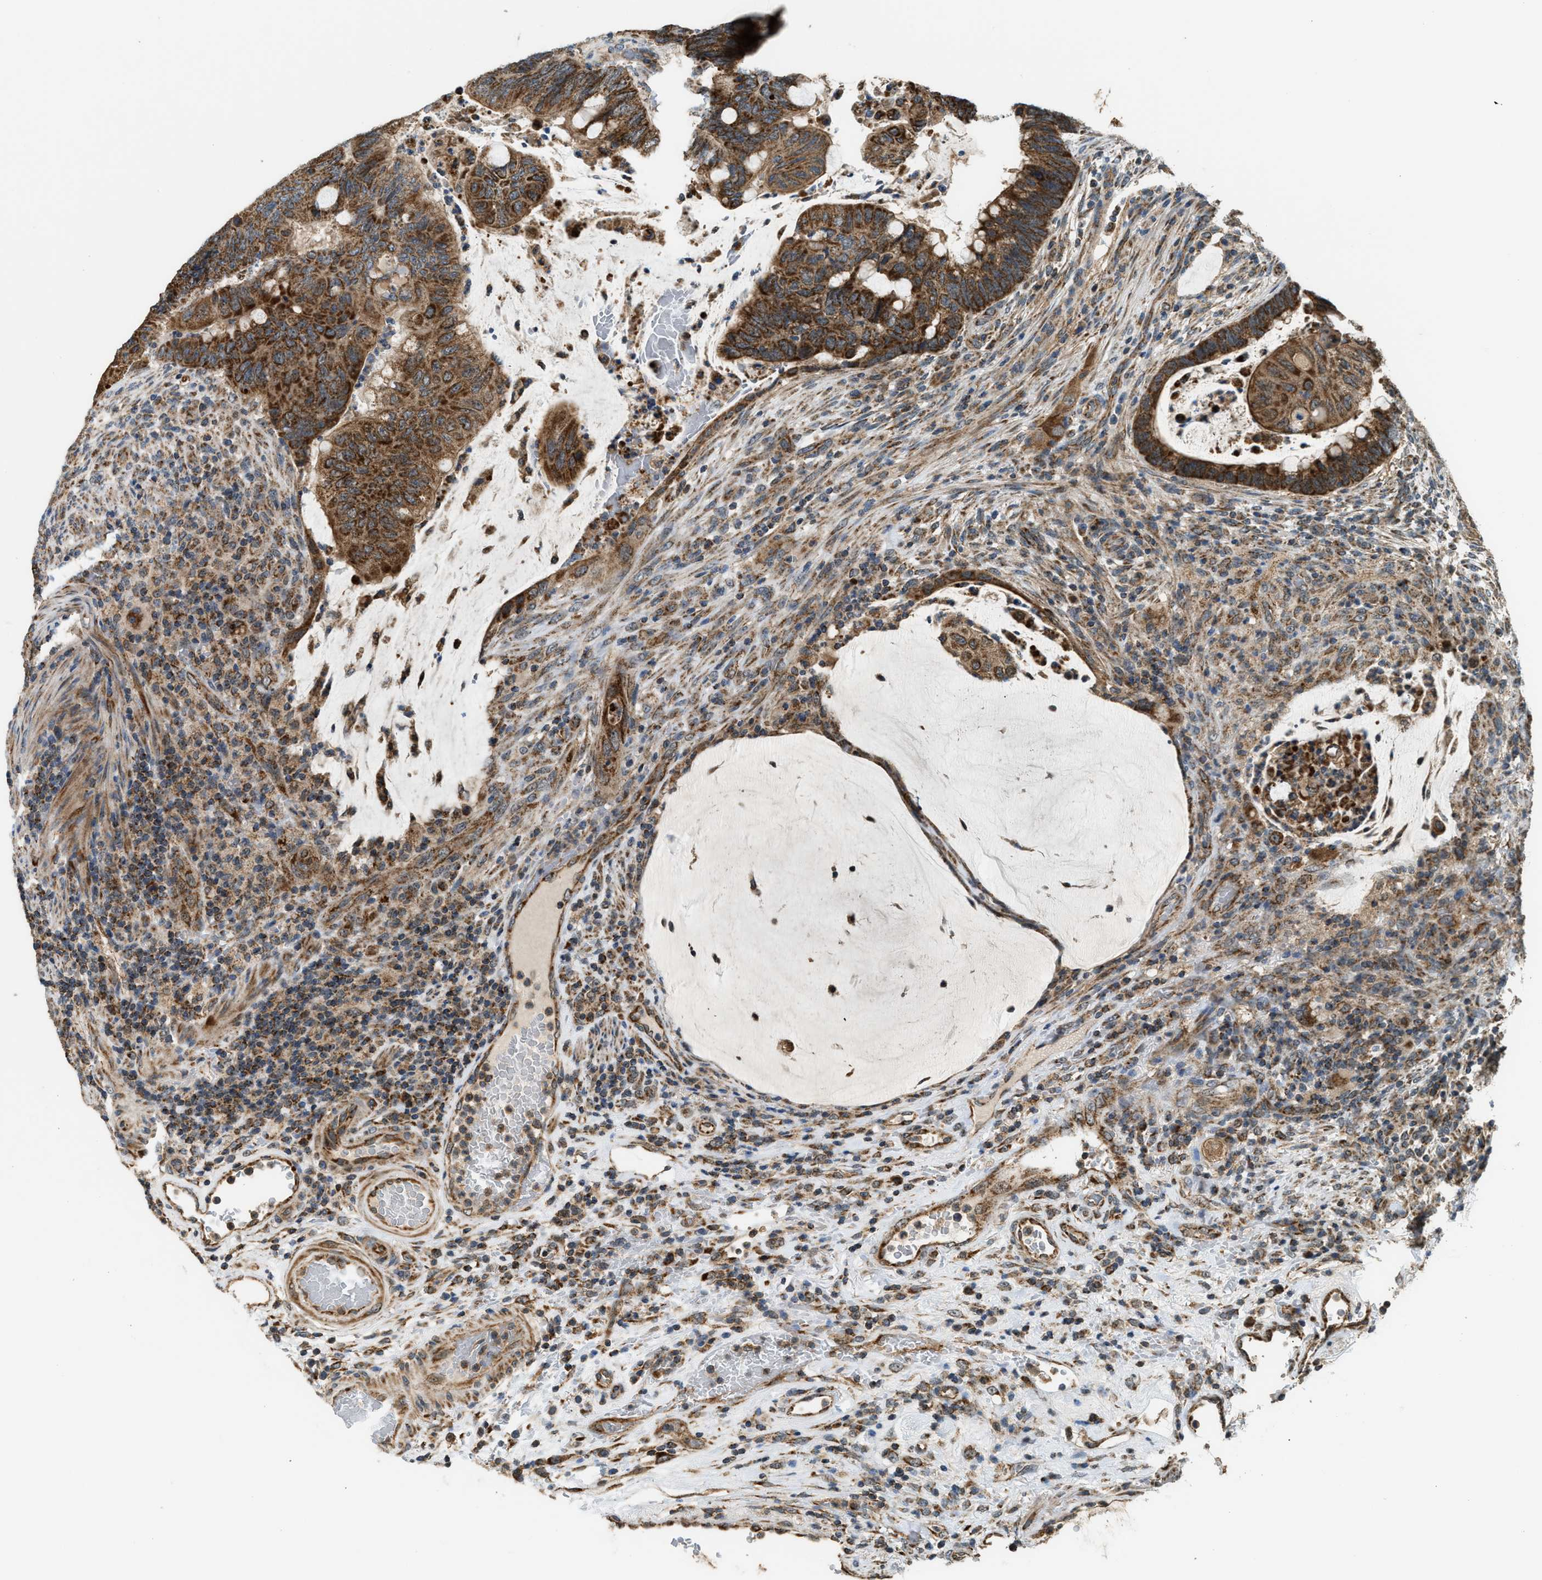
{"staining": {"intensity": "moderate", "quantity": ">75%", "location": "cytoplasmic/membranous"}, "tissue": "colorectal cancer", "cell_type": "Tumor cells", "image_type": "cancer", "snomed": [{"axis": "morphology", "description": "Normal tissue, NOS"}, {"axis": "morphology", "description": "Adenocarcinoma, NOS"}, {"axis": "topography", "description": "Rectum"}, {"axis": "topography", "description": "Peripheral nerve tissue"}], "caption": "This micrograph shows colorectal cancer (adenocarcinoma) stained with immunohistochemistry (IHC) to label a protein in brown. The cytoplasmic/membranous of tumor cells show moderate positivity for the protein. Nuclei are counter-stained blue.", "gene": "SGSM2", "patient": {"sex": "male", "age": 92}}